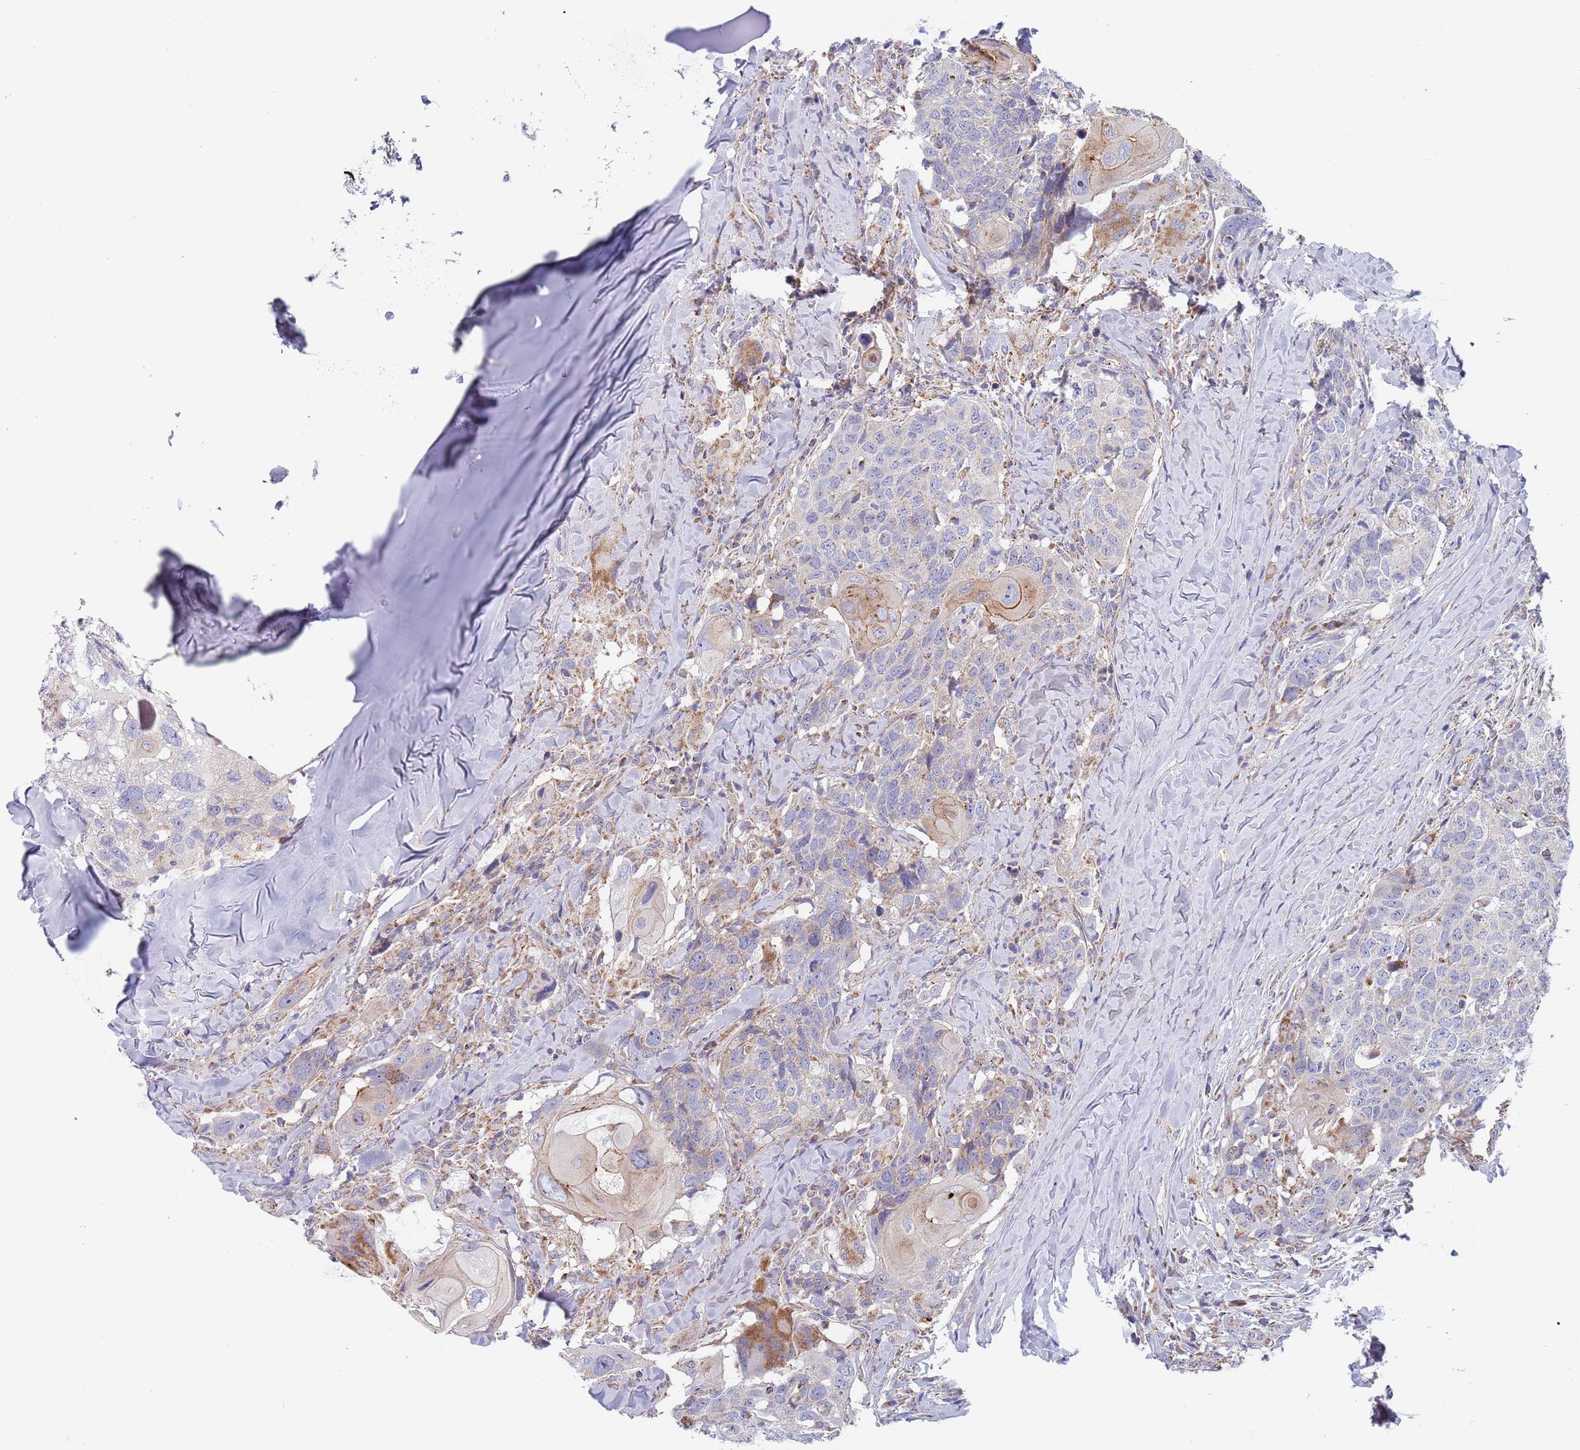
{"staining": {"intensity": "negative", "quantity": "none", "location": "none"}, "tissue": "head and neck cancer", "cell_type": "Tumor cells", "image_type": "cancer", "snomed": [{"axis": "morphology", "description": "Normal tissue, NOS"}, {"axis": "morphology", "description": "Squamous cell carcinoma, NOS"}, {"axis": "topography", "description": "Skeletal muscle"}, {"axis": "topography", "description": "Vascular tissue"}, {"axis": "topography", "description": "Peripheral nerve tissue"}, {"axis": "topography", "description": "Head-Neck"}], "caption": "Human squamous cell carcinoma (head and neck) stained for a protein using immunohistochemistry exhibits no positivity in tumor cells.", "gene": "PWWP3A", "patient": {"sex": "male", "age": 66}}